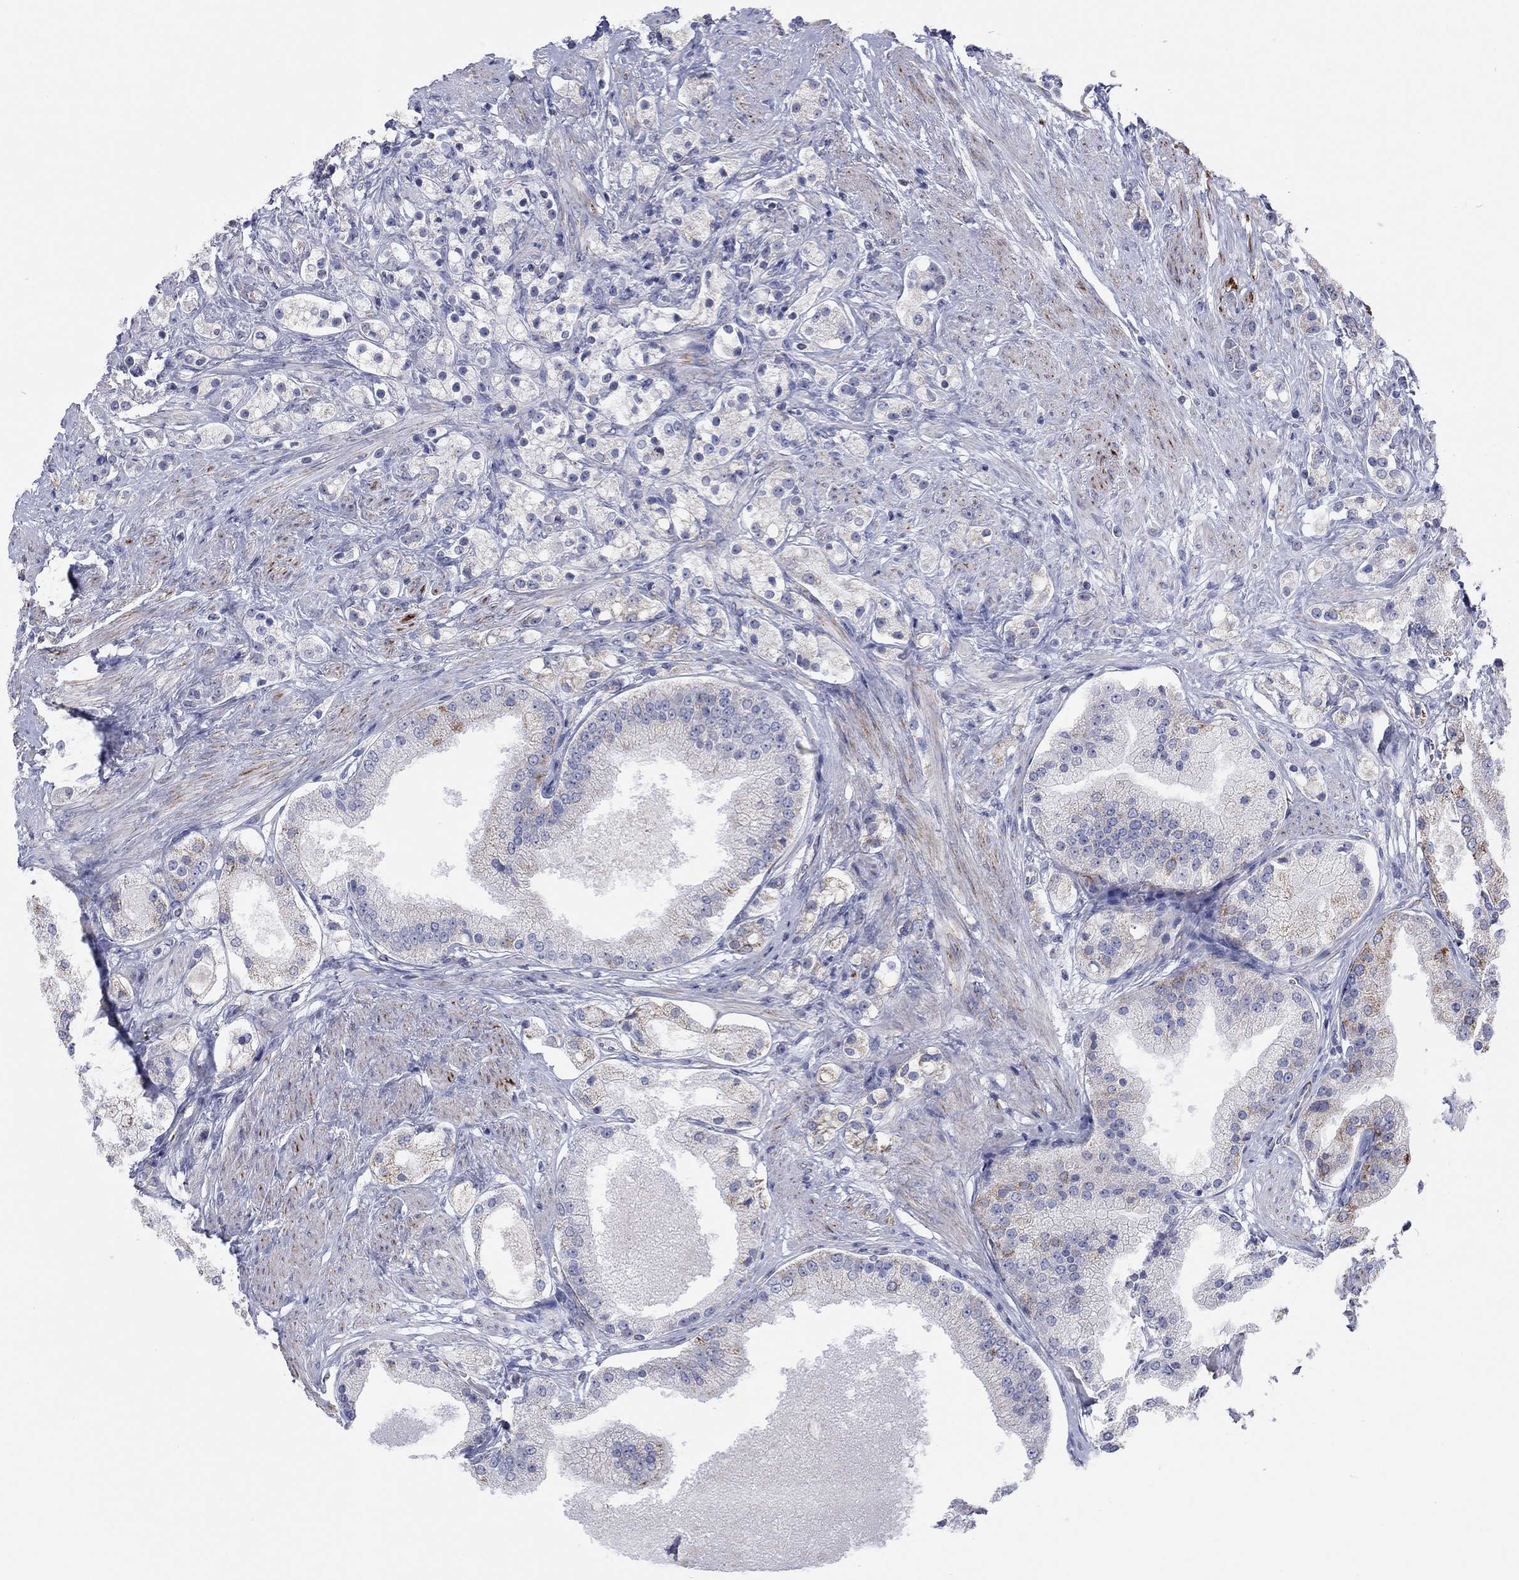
{"staining": {"intensity": "strong", "quantity": "<25%", "location": "cytoplasmic/membranous"}, "tissue": "prostate cancer", "cell_type": "Tumor cells", "image_type": "cancer", "snomed": [{"axis": "morphology", "description": "Adenocarcinoma, NOS"}, {"axis": "topography", "description": "Prostate and seminal vesicle, NOS"}, {"axis": "topography", "description": "Prostate"}], "caption": "DAB immunohistochemical staining of human prostate adenocarcinoma exhibits strong cytoplasmic/membranous protein expression in about <25% of tumor cells. Nuclei are stained in blue.", "gene": "MGST3", "patient": {"sex": "male", "age": 67}}